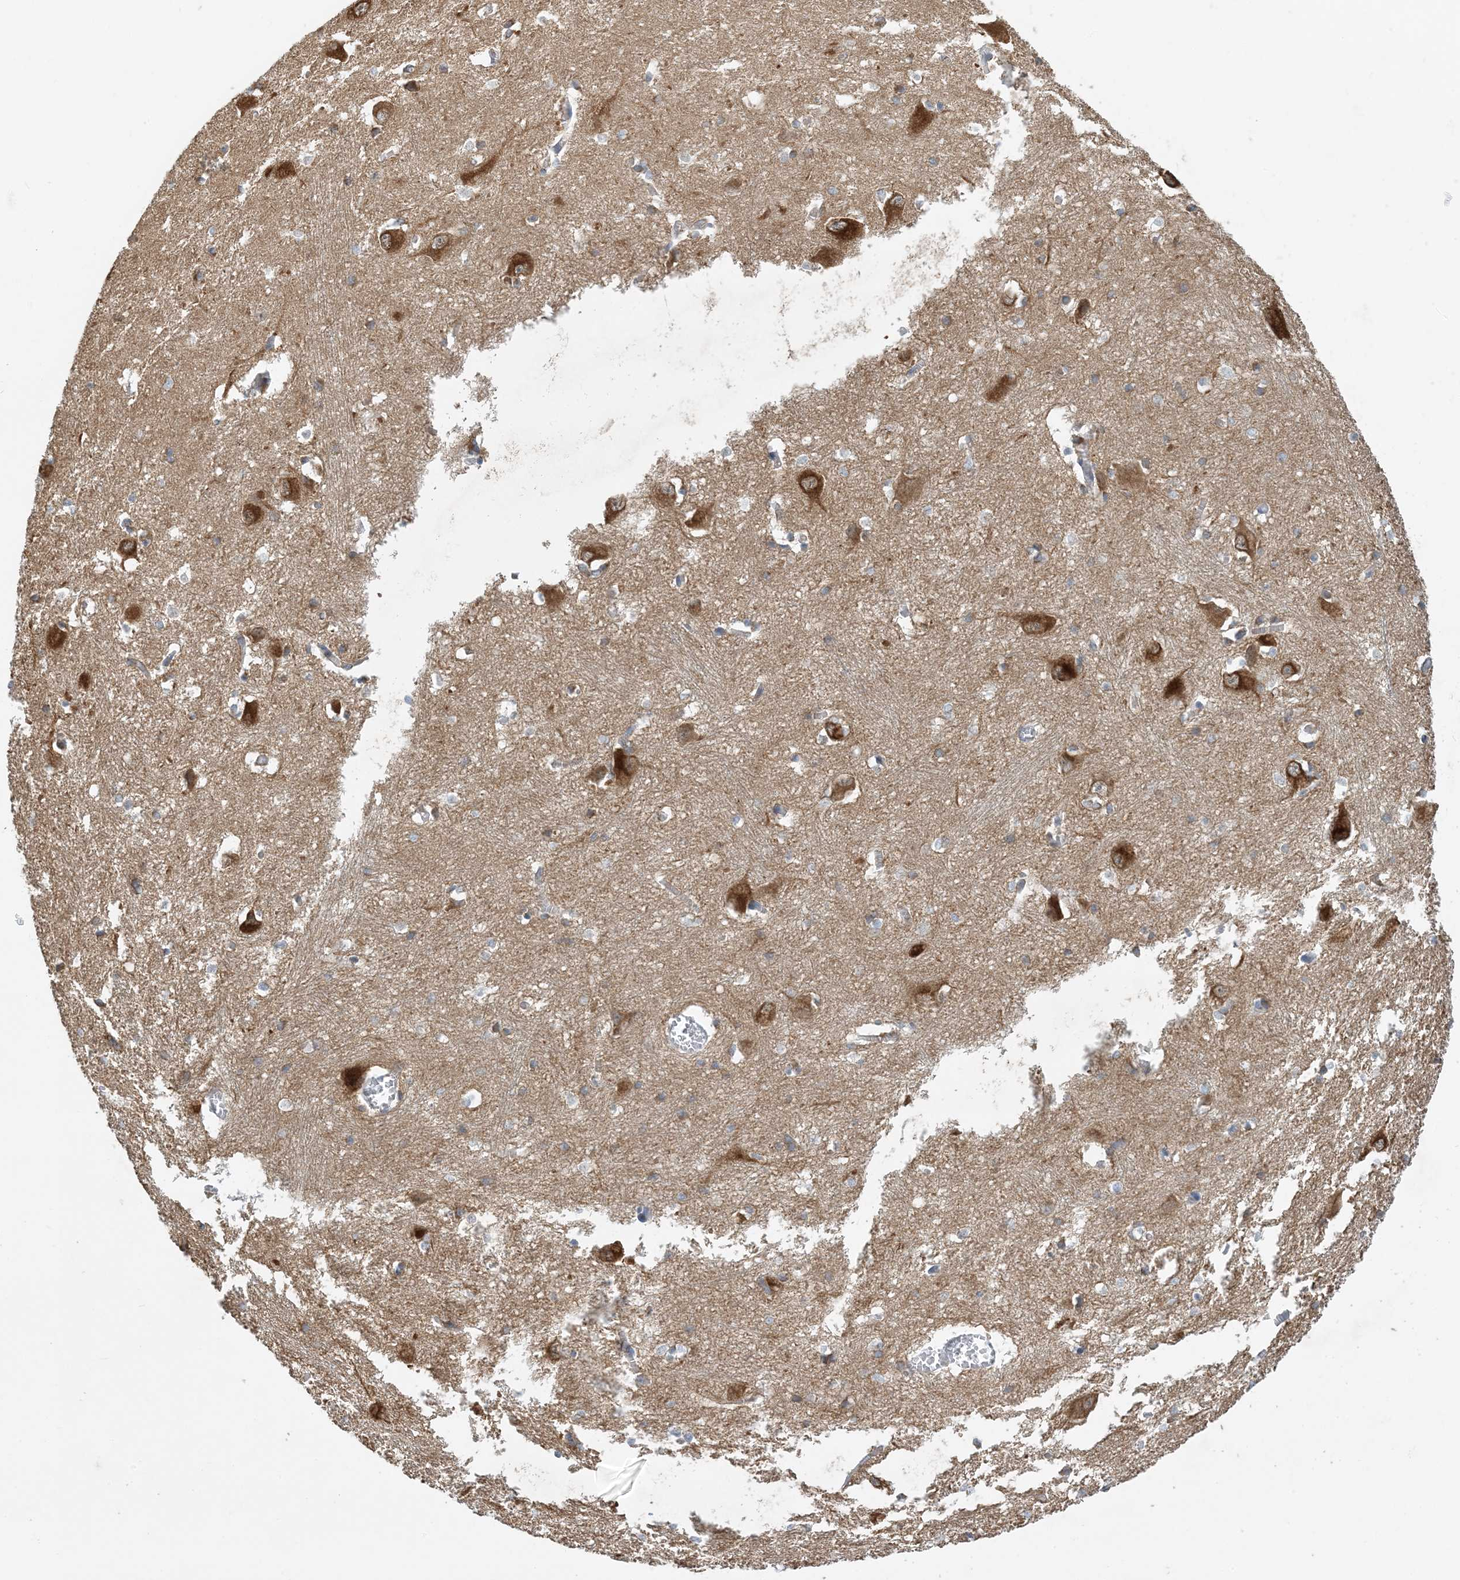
{"staining": {"intensity": "weak", "quantity": "25%-75%", "location": "cytoplasmic/membranous"}, "tissue": "caudate", "cell_type": "Glial cells", "image_type": "normal", "snomed": [{"axis": "morphology", "description": "Normal tissue, NOS"}, {"axis": "topography", "description": "Lateral ventricle wall"}], "caption": "Brown immunohistochemical staining in normal caudate reveals weak cytoplasmic/membranous positivity in approximately 25%-75% of glial cells. The staining is performed using DAB (3,3'-diaminobenzidine) brown chromogen to label protein expression. The nuclei are counter-stained blue using hematoxylin.", "gene": "SIDT1", "patient": {"sex": "male", "age": 37}}